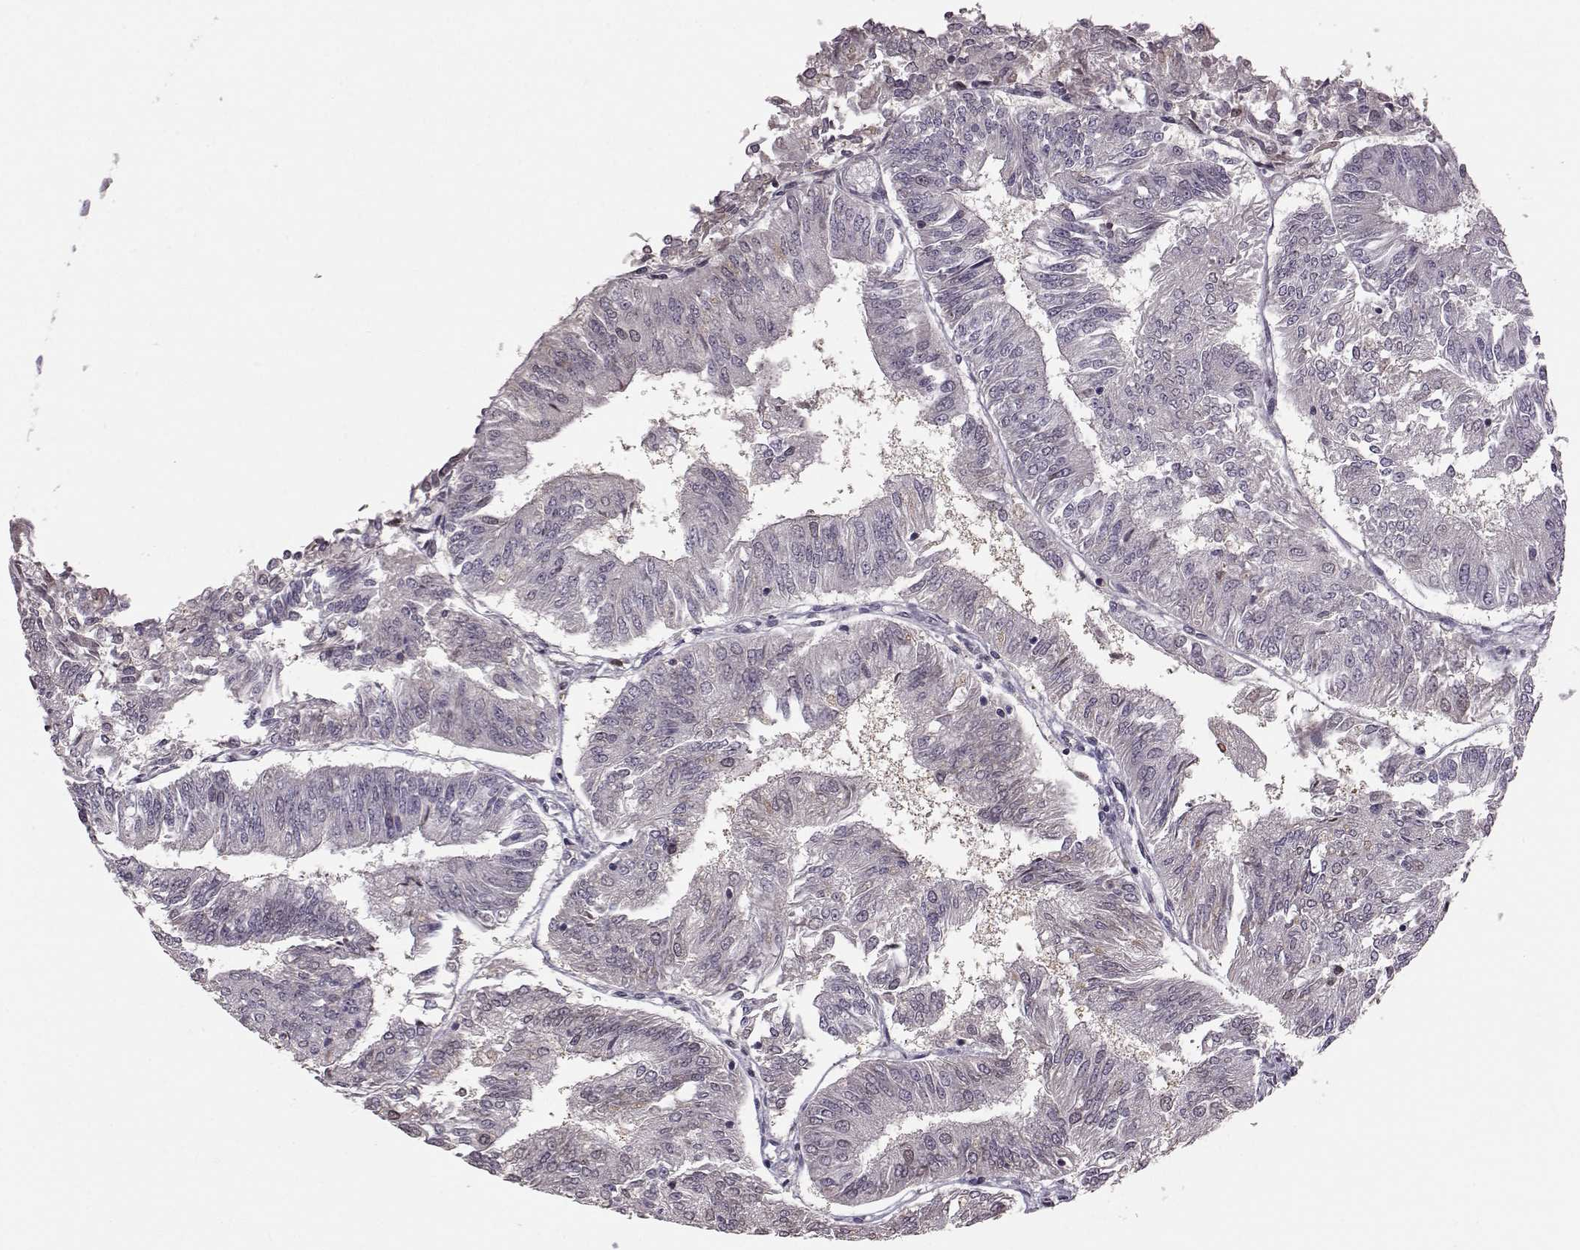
{"staining": {"intensity": "weak", "quantity": "<25%", "location": "nuclear"}, "tissue": "endometrial cancer", "cell_type": "Tumor cells", "image_type": "cancer", "snomed": [{"axis": "morphology", "description": "Adenocarcinoma, NOS"}, {"axis": "topography", "description": "Endometrium"}], "caption": "Immunohistochemistry (IHC) of human endometrial adenocarcinoma demonstrates no positivity in tumor cells.", "gene": "KLF6", "patient": {"sex": "female", "age": 58}}